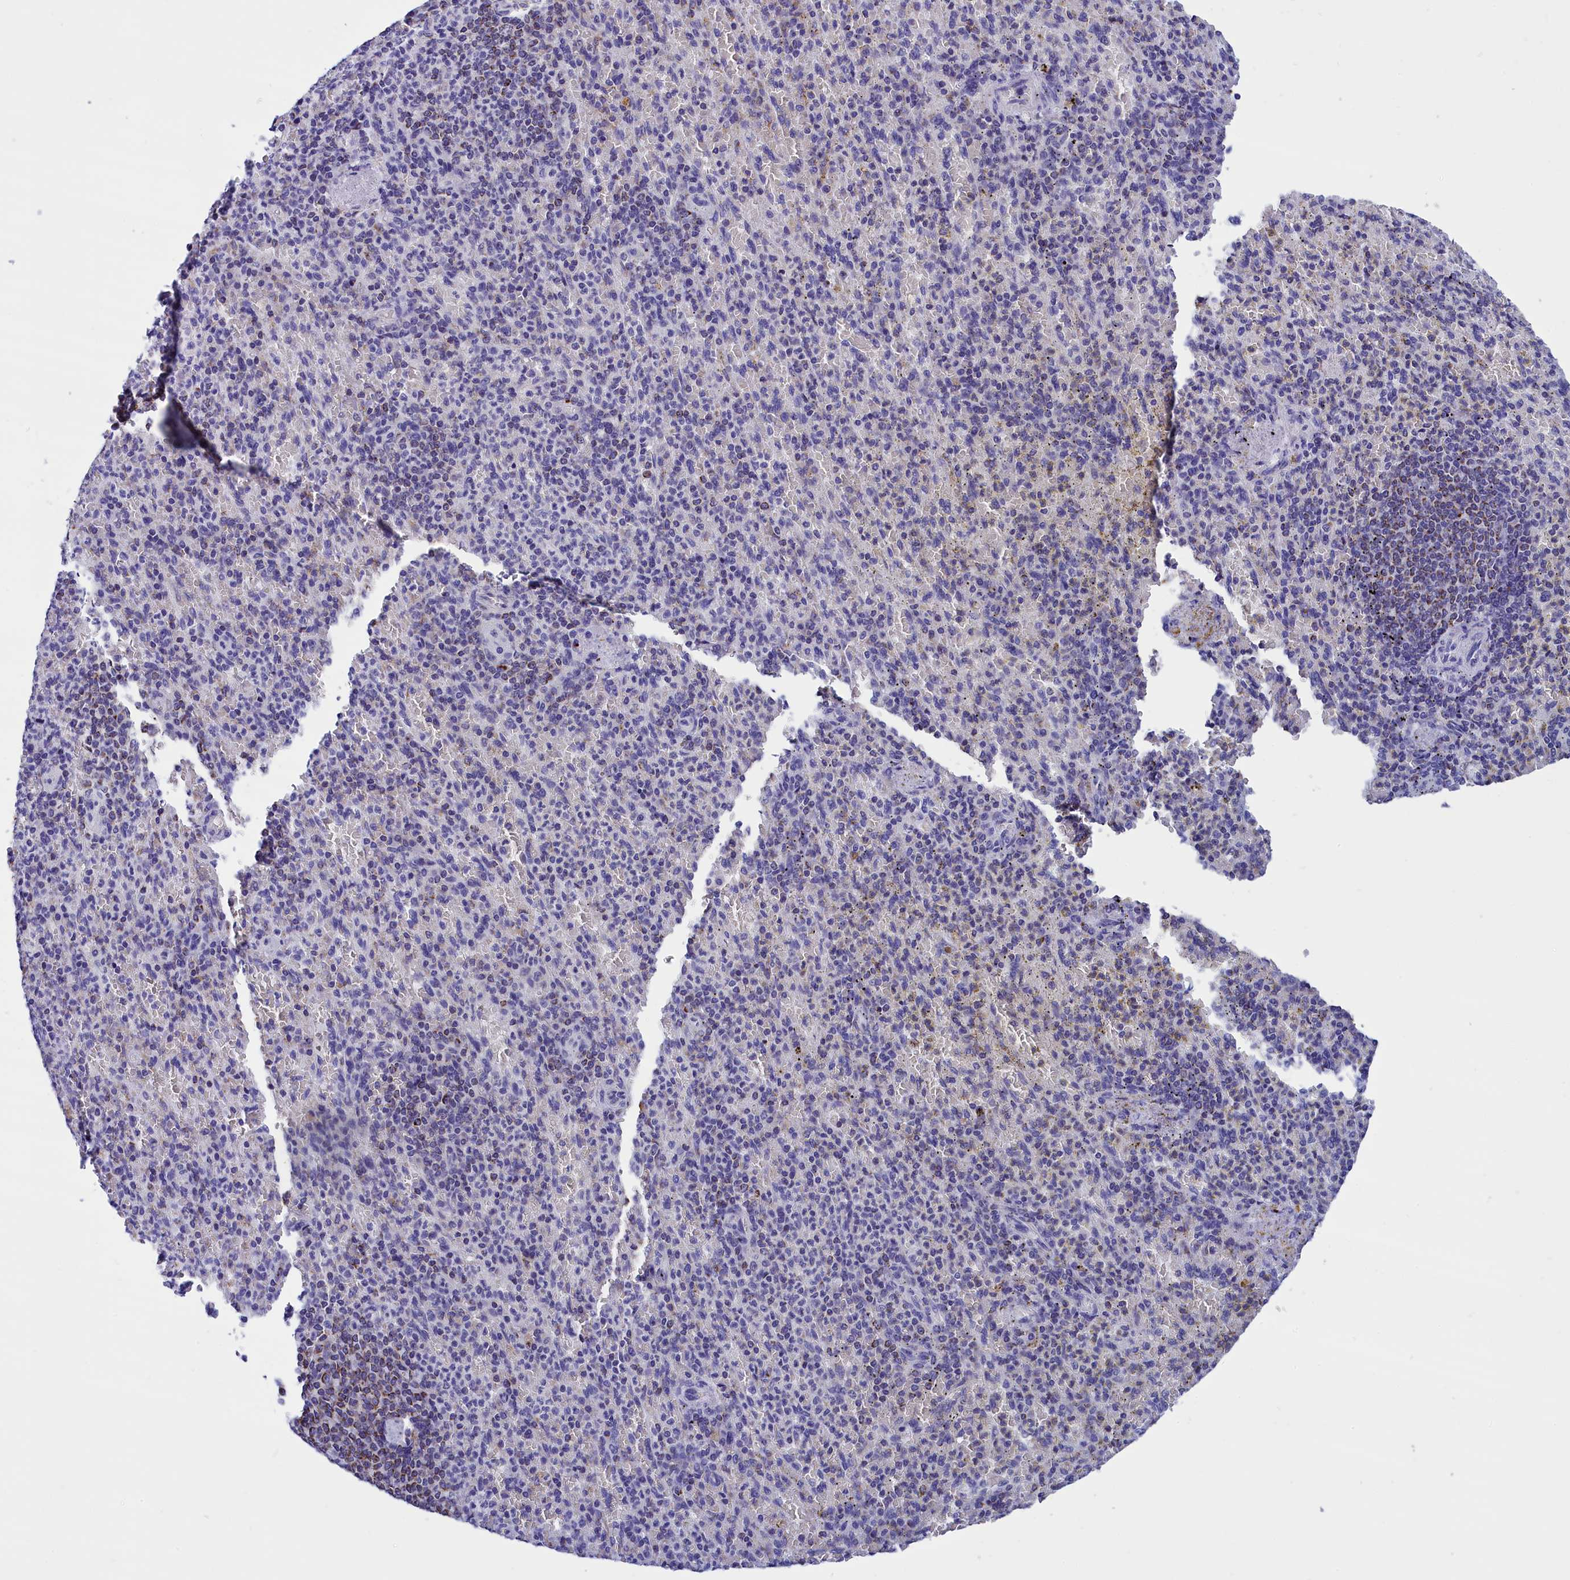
{"staining": {"intensity": "negative", "quantity": "none", "location": "none"}, "tissue": "spleen", "cell_type": "Cells in red pulp", "image_type": "normal", "snomed": [{"axis": "morphology", "description": "Normal tissue, NOS"}, {"axis": "topography", "description": "Spleen"}], "caption": "Immunohistochemistry histopathology image of benign spleen: human spleen stained with DAB shows no significant protein expression in cells in red pulp. The staining is performed using DAB (3,3'-diaminobenzidine) brown chromogen with nuclei counter-stained in using hematoxylin.", "gene": "ABAT", "patient": {"sex": "female", "age": 74}}